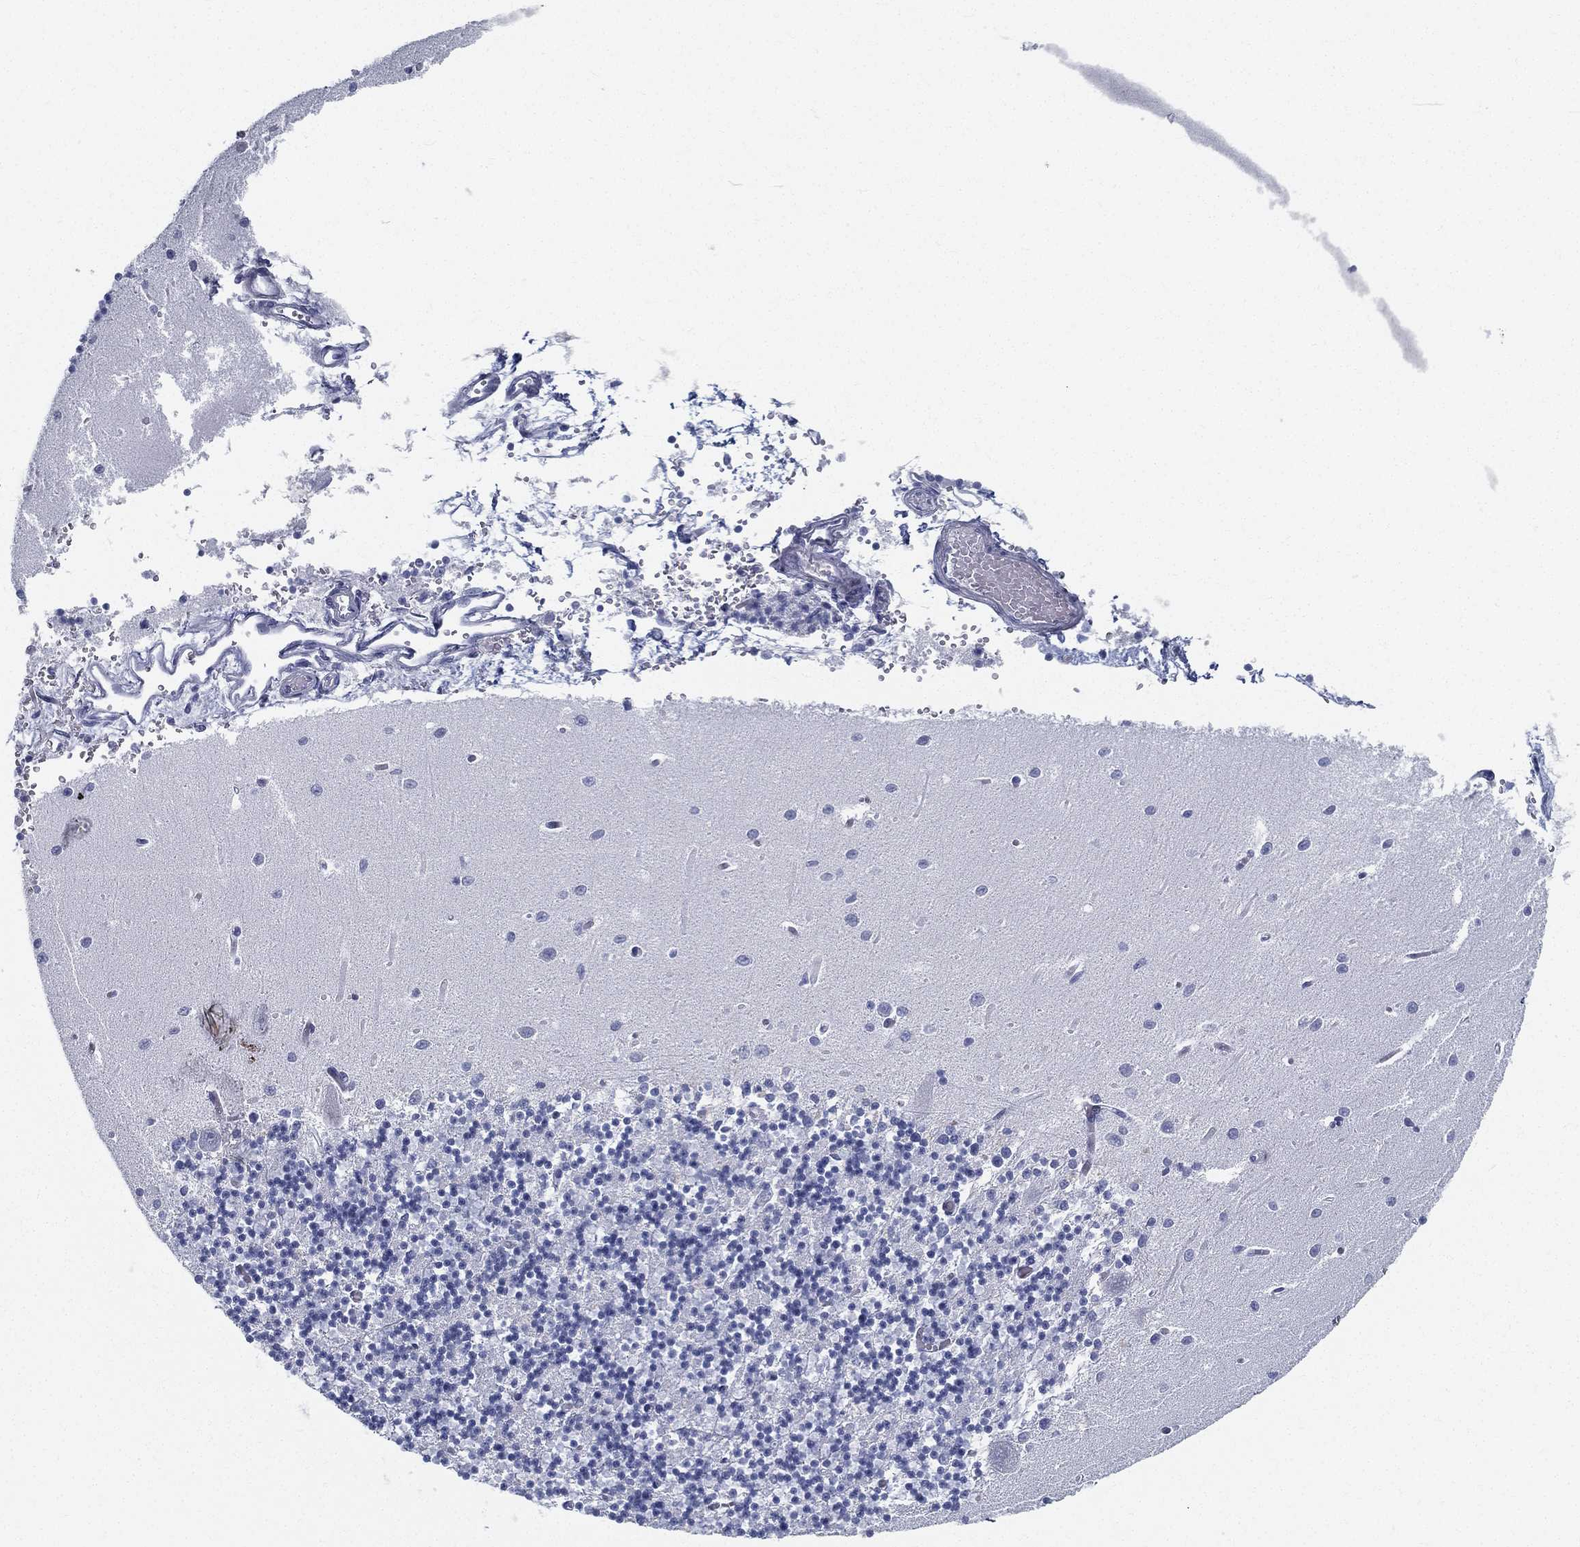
{"staining": {"intensity": "negative", "quantity": "none", "location": "none"}, "tissue": "cerebellum", "cell_type": "Cells in granular layer", "image_type": "normal", "snomed": [{"axis": "morphology", "description": "Normal tissue, NOS"}, {"axis": "topography", "description": "Cerebellum"}], "caption": "Immunohistochemical staining of benign human cerebellum demonstrates no significant positivity in cells in granular layer.", "gene": "SPPL2C", "patient": {"sex": "female", "age": 64}}